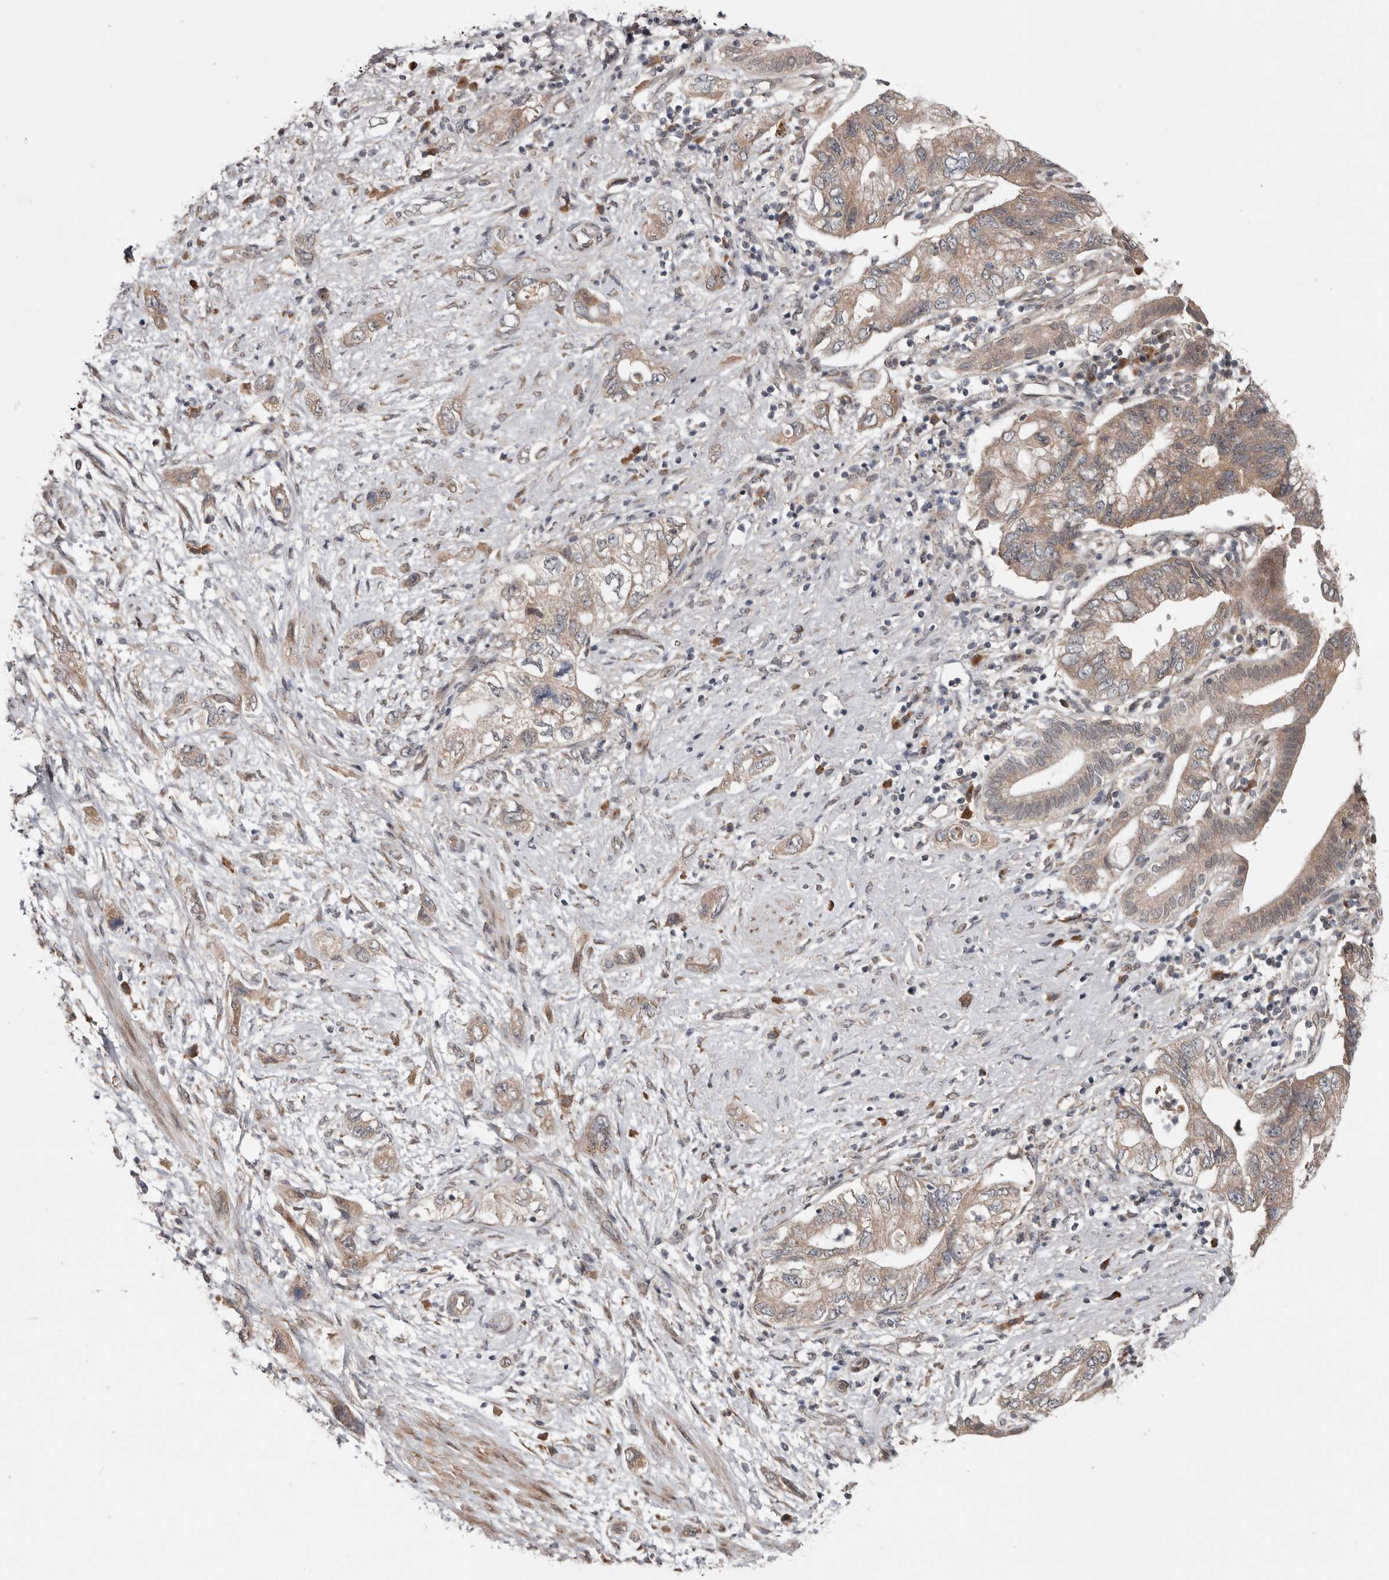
{"staining": {"intensity": "weak", "quantity": ">75%", "location": "cytoplasmic/membranous"}, "tissue": "pancreatic cancer", "cell_type": "Tumor cells", "image_type": "cancer", "snomed": [{"axis": "morphology", "description": "Adenocarcinoma, NOS"}, {"axis": "topography", "description": "Pancreas"}], "caption": "Human adenocarcinoma (pancreatic) stained with a protein marker displays weak staining in tumor cells.", "gene": "CHML", "patient": {"sex": "female", "age": 73}}